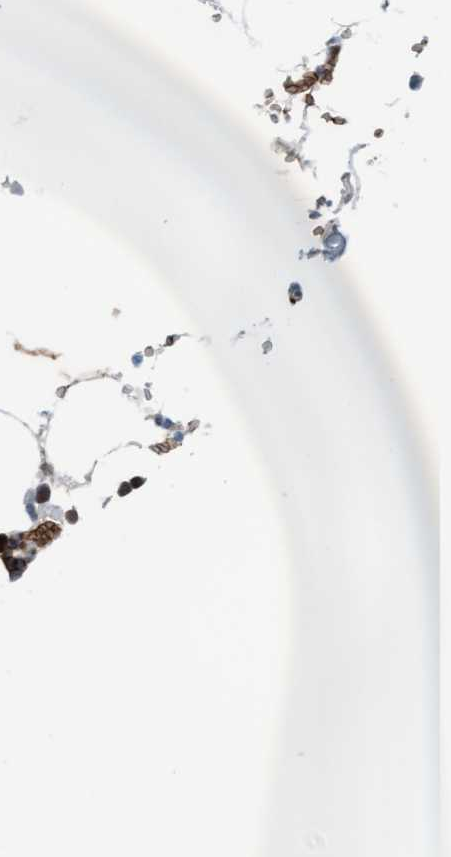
{"staining": {"intensity": "moderate", "quantity": "25%-75%", "location": "cytoplasmic/membranous,nuclear"}, "tissue": "bone marrow", "cell_type": "Hematopoietic cells", "image_type": "normal", "snomed": [{"axis": "morphology", "description": "Normal tissue, NOS"}, {"axis": "topography", "description": "Bone marrow"}], "caption": "Moderate cytoplasmic/membranous,nuclear protein staining is identified in approximately 25%-75% of hematopoietic cells in bone marrow. (DAB (3,3'-diaminobenzidine) IHC, brown staining for protein, blue staining for nuclei).", "gene": "EIF4EBP1", "patient": {"sex": "male", "age": 70}}